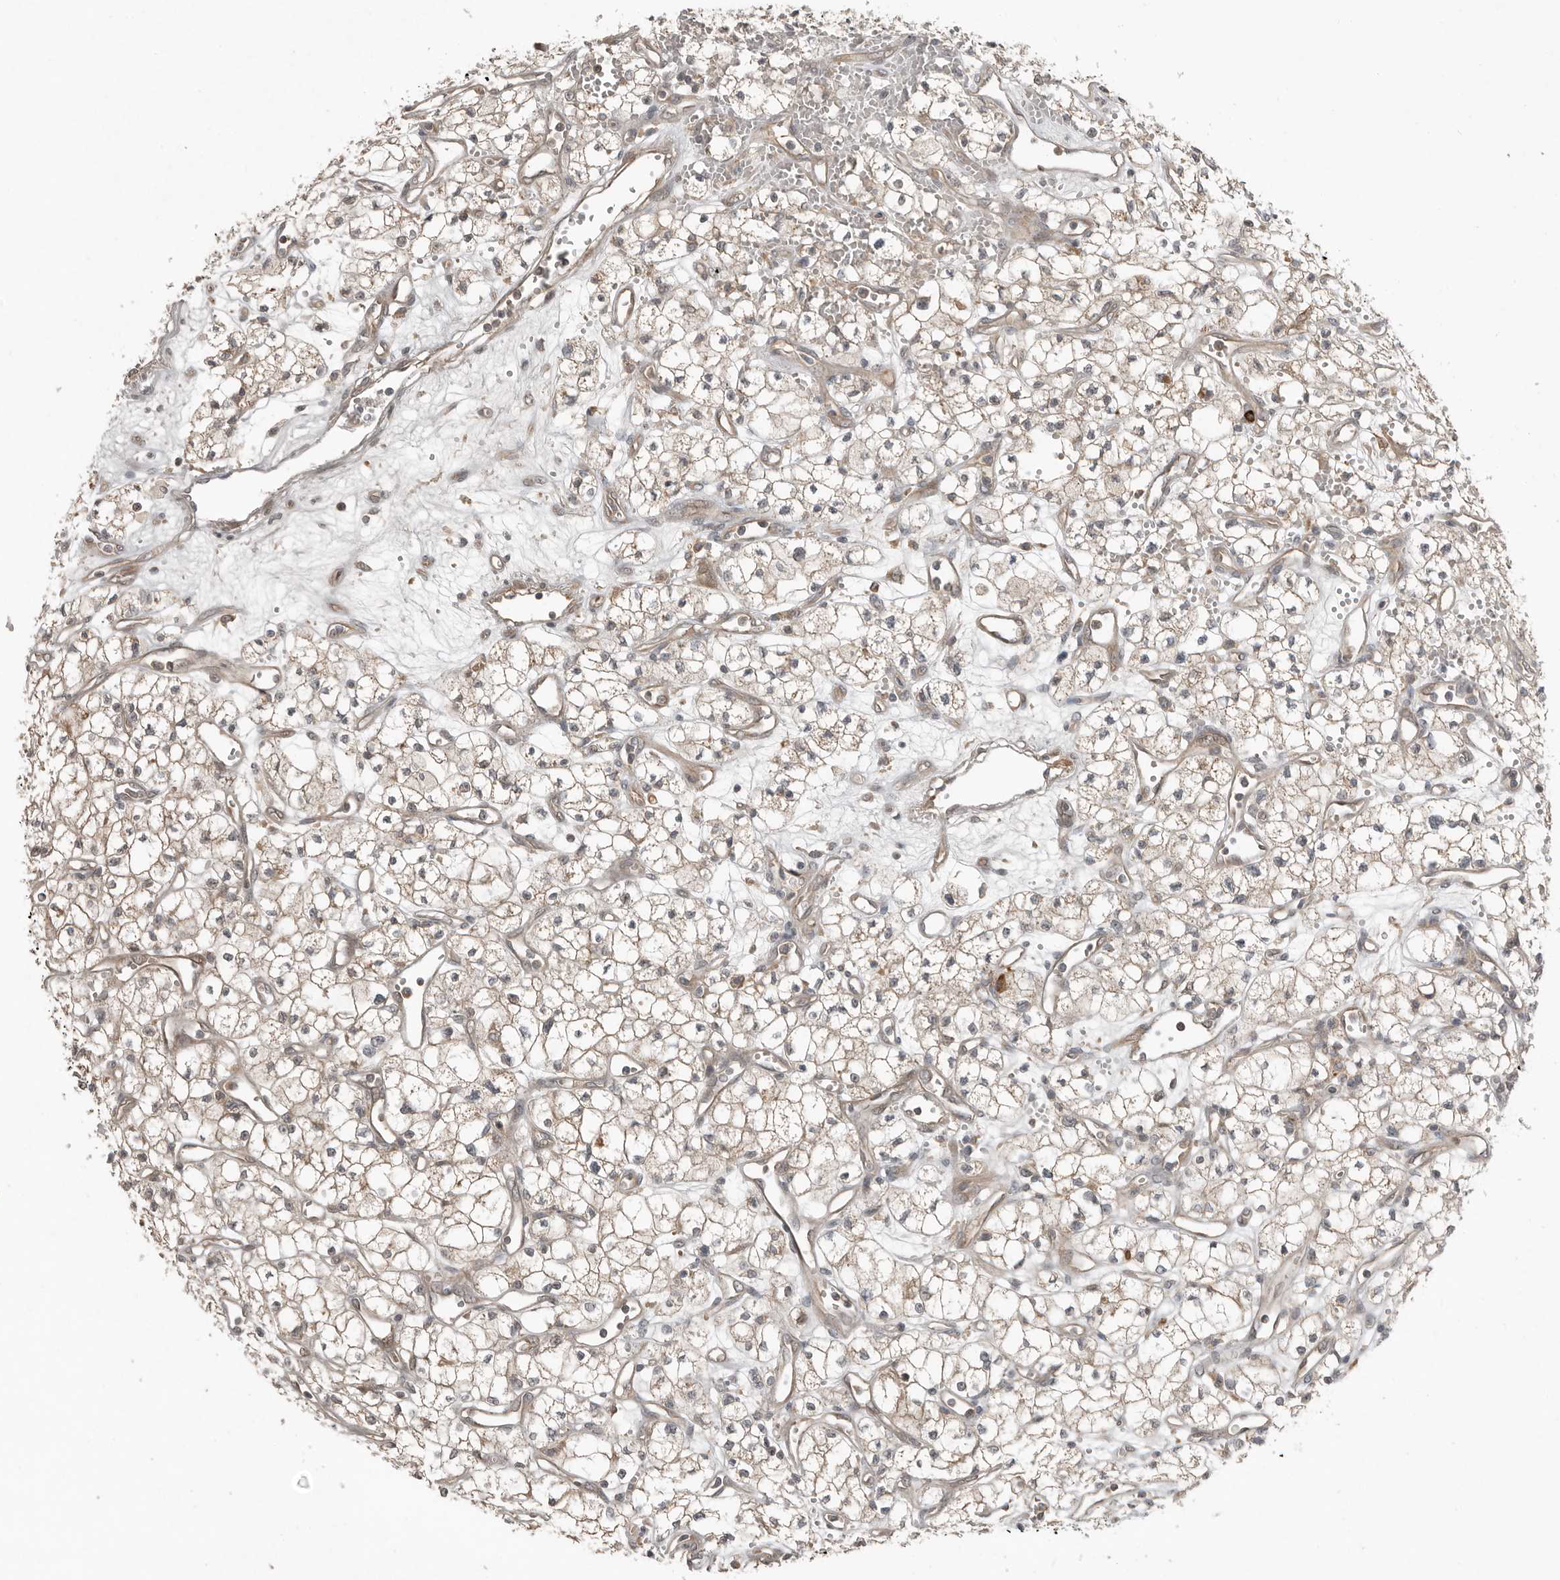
{"staining": {"intensity": "weak", "quantity": "<25%", "location": "cytoplasmic/membranous"}, "tissue": "renal cancer", "cell_type": "Tumor cells", "image_type": "cancer", "snomed": [{"axis": "morphology", "description": "Adenocarcinoma, NOS"}, {"axis": "topography", "description": "Kidney"}], "caption": "Renal cancer was stained to show a protein in brown. There is no significant positivity in tumor cells.", "gene": "TEAD3", "patient": {"sex": "male", "age": 59}}